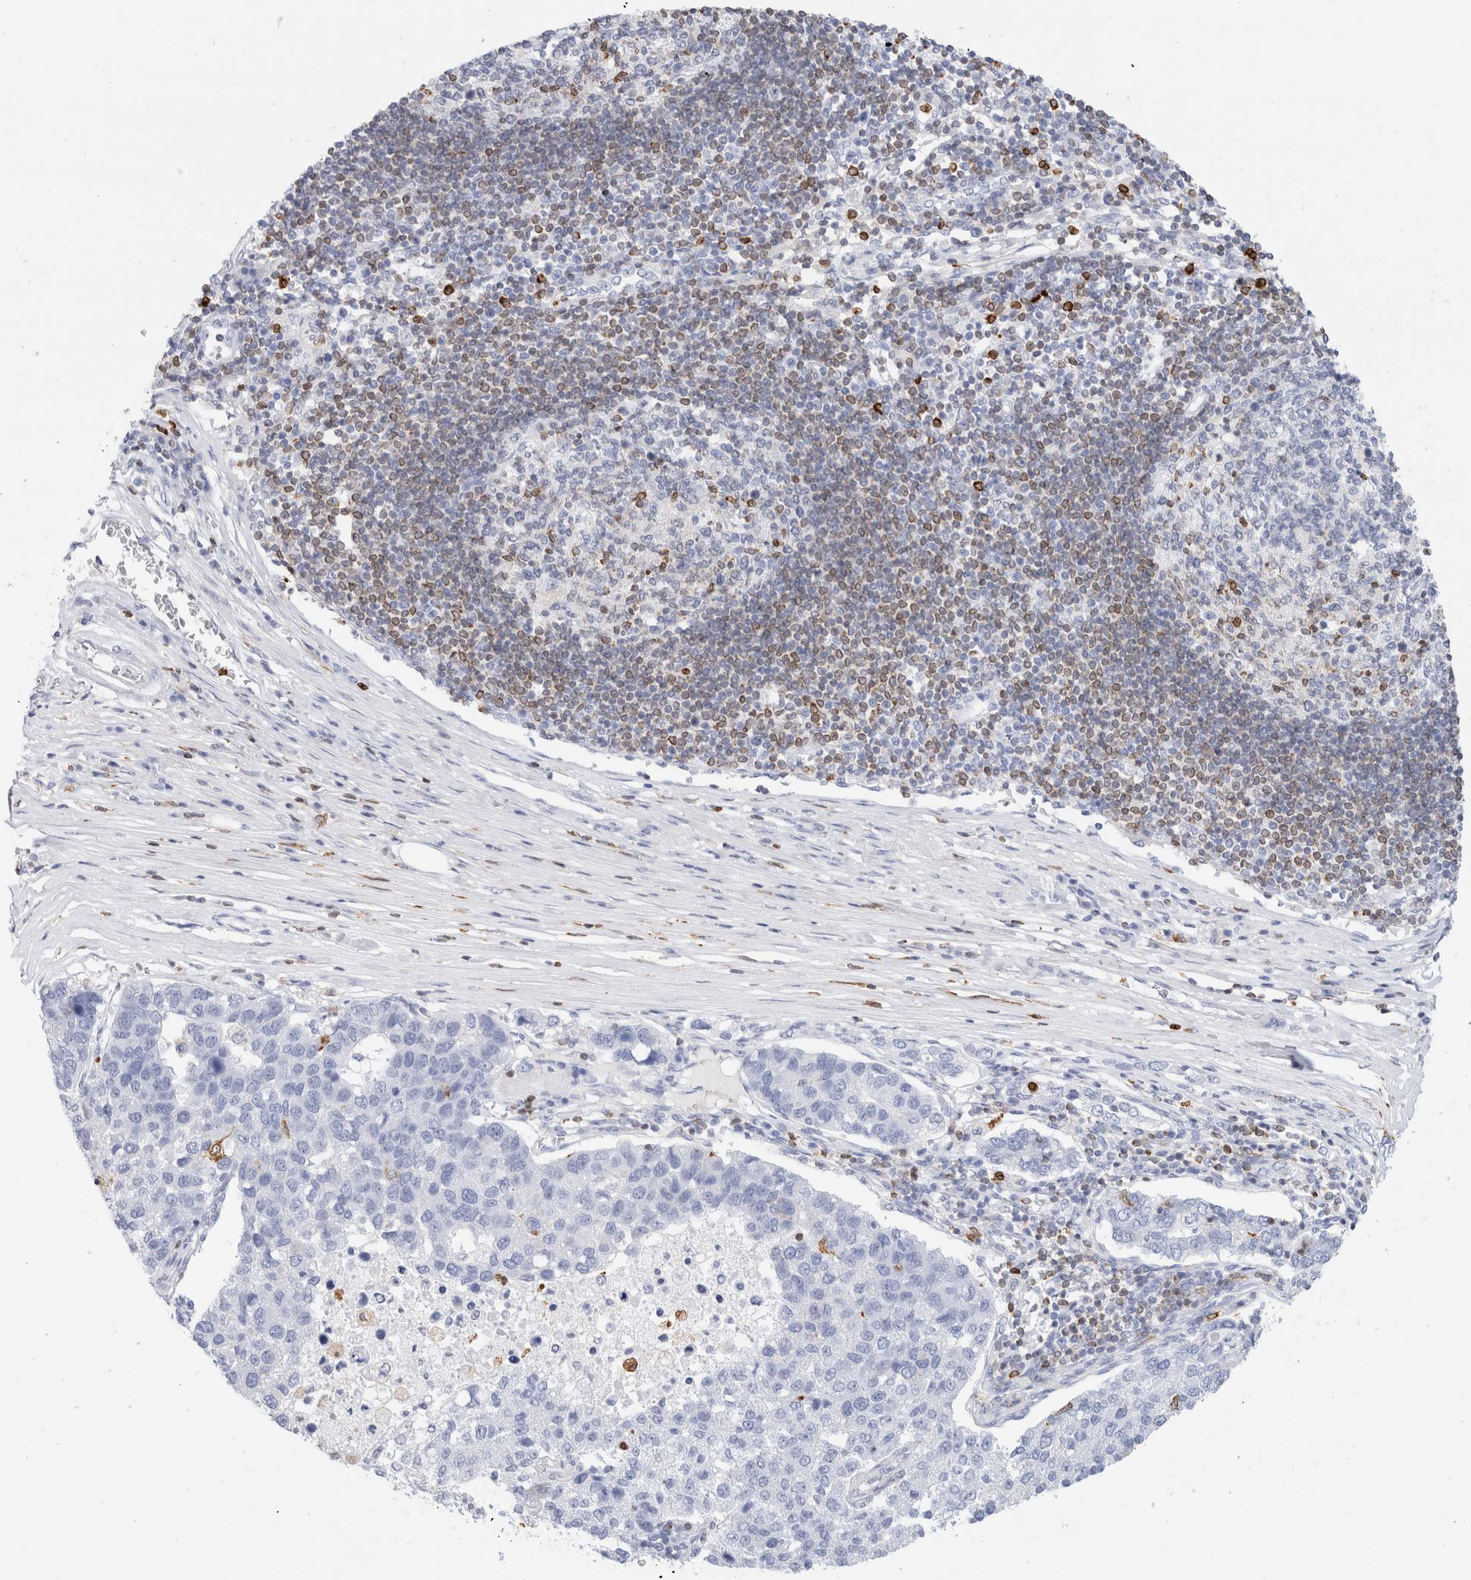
{"staining": {"intensity": "negative", "quantity": "none", "location": "none"}, "tissue": "pancreatic cancer", "cell_type": "Tumor cells", "image_type": "cancer", "snomed": [{"axis": "morphology", "description": "Adenocarcinoma, NOS"}, {"axis": "topography", "description": "Pancreas"}], "caption": "Immunohistochemistry (IHC) photomicrograph of pancreatic cancer (adenocarcinoma) stained for a protein (brown), which exhibits no staining in tumor cells.", "gene": "ALOX5AP", "patient": {"sex": "female", "age": 61}}